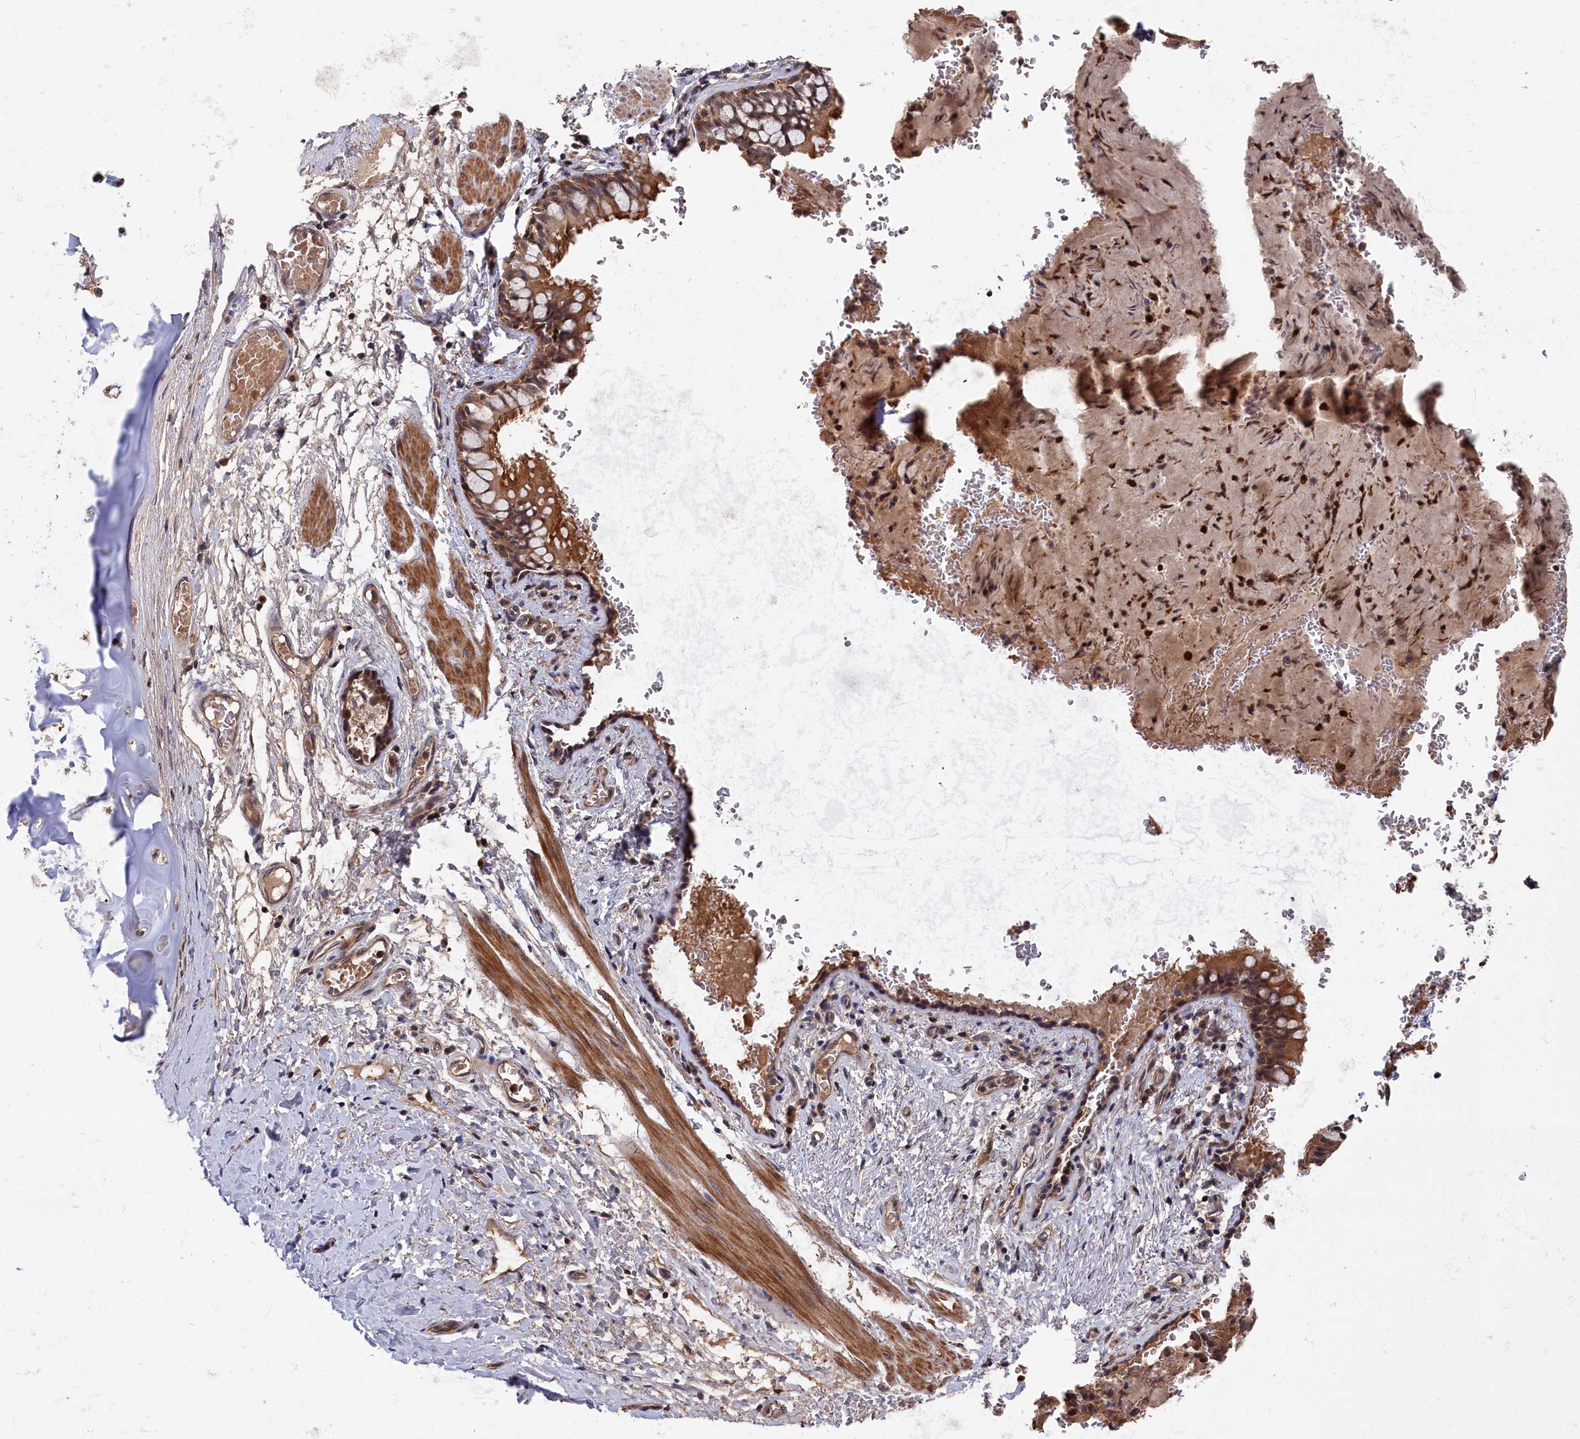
{"staining": {"intensity": "moderate", "quantity": ">75%", "location": "cytoplasmic/membranous"}, "tissue": "bronchus", "cell_type": "Respiratory epithelial cells", "image_type": "normal", "snomed": [{"axis": "morphology", "description": "Normal tissue, NOS"}, {"axis": "topography", "description": "Cartilage tissue"}, {"axis": "topography", "description": "Bronchus"}], "caption": "Bronchus was stained to show a protein in brown. There is medium levels of moderate cytoplasmic/membranous staining in about >75% of respiratory epithelial cells. Nuclei are stained in blue.", "gene": "RMI2", "patient": {"sex": "female", "age": 36}}